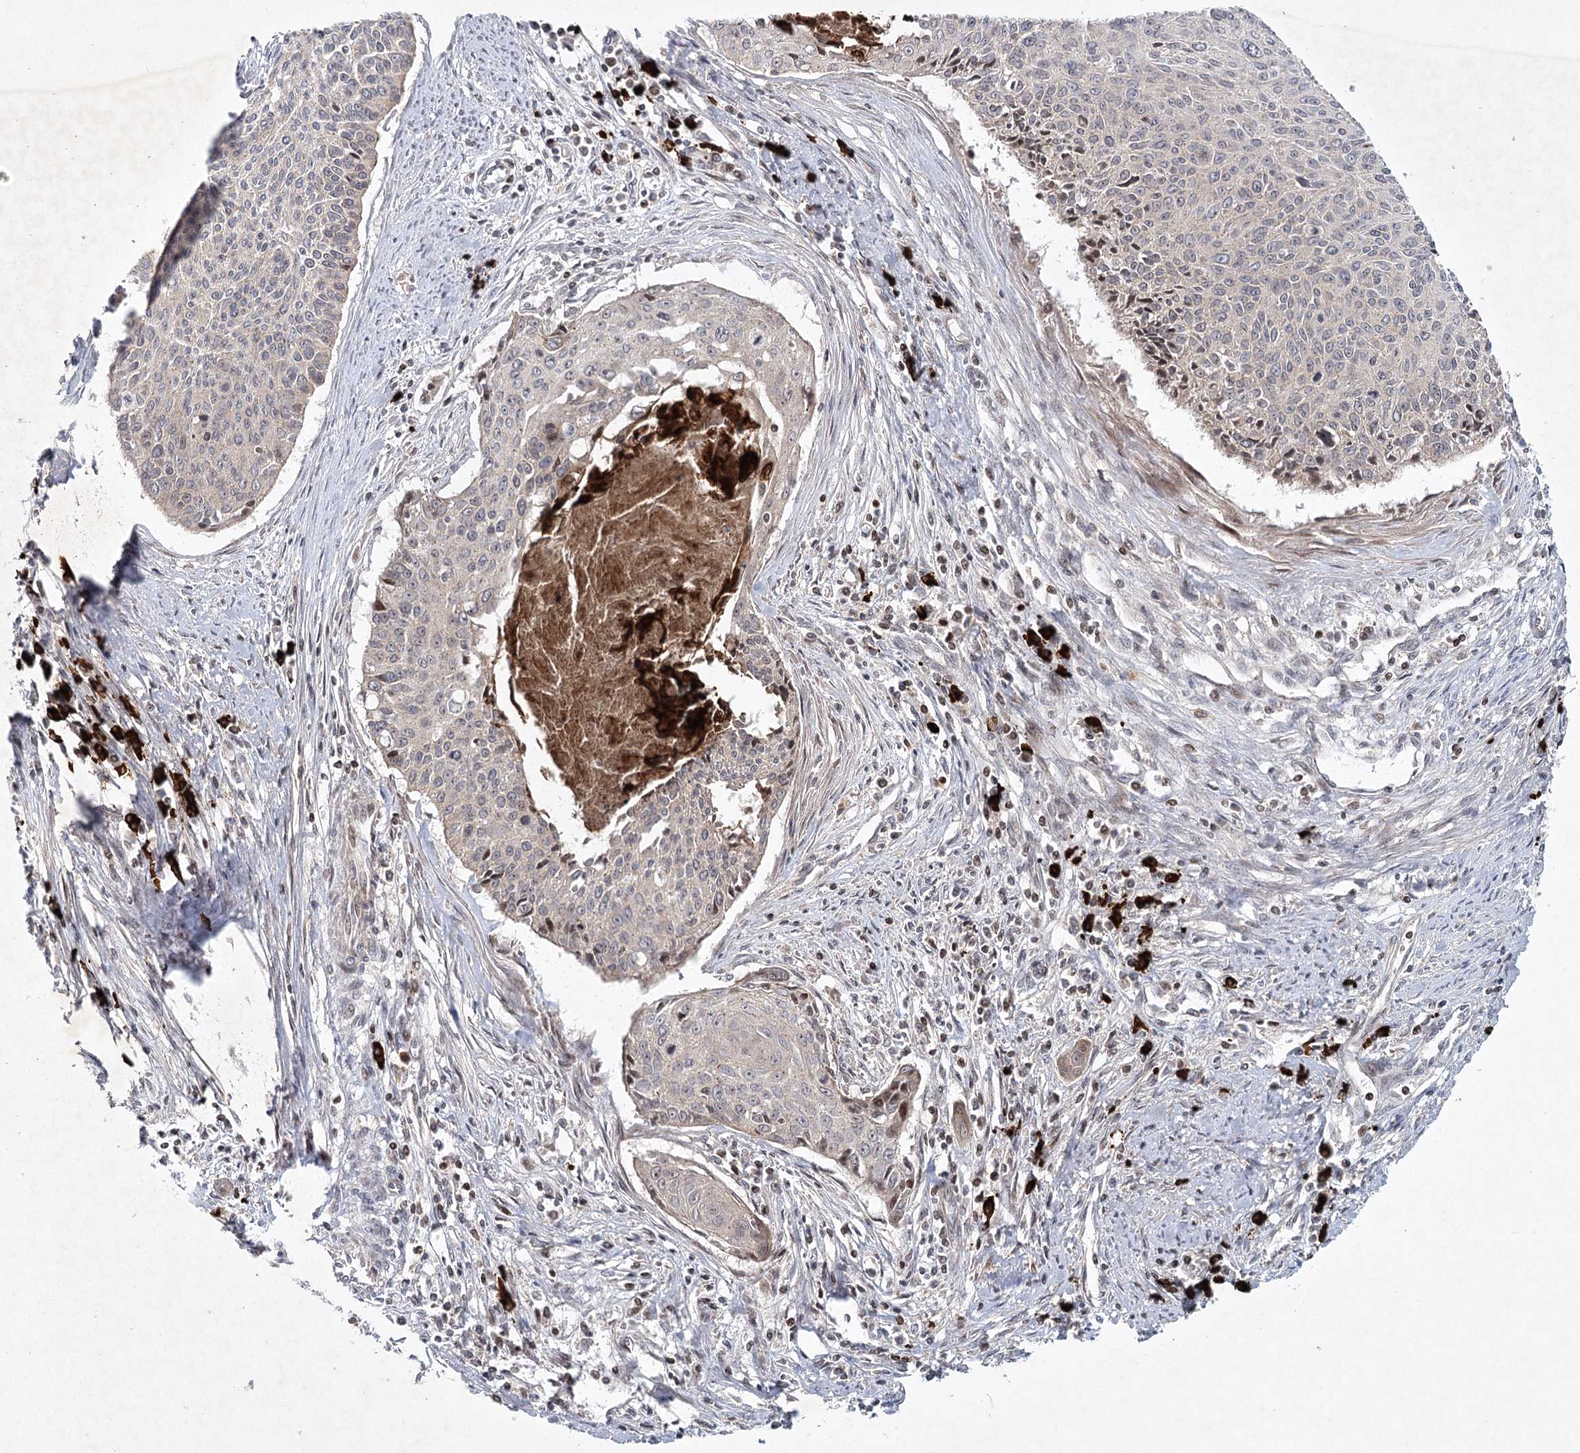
{"staining": {"intensity": "weak", "quantity": "<25%", "location": "cytoplasmic/membranous"}, "tissue": "cervical cancer", "cell_type": "Tumor cells", "image_type": "cancer", "snomed": [{"axis": "morphology", "description": "Squamous cell carcinoma, NOS"}, {"axis": "topography", "description": "Cervix"}], "caption": "This is a image of immunohistochemistry staining of cervical squamous cell carcinoma, which shows no staining in tumor cells.", "gene": "MAP3K13", "patient": {"sex": "female", "age": 55}}